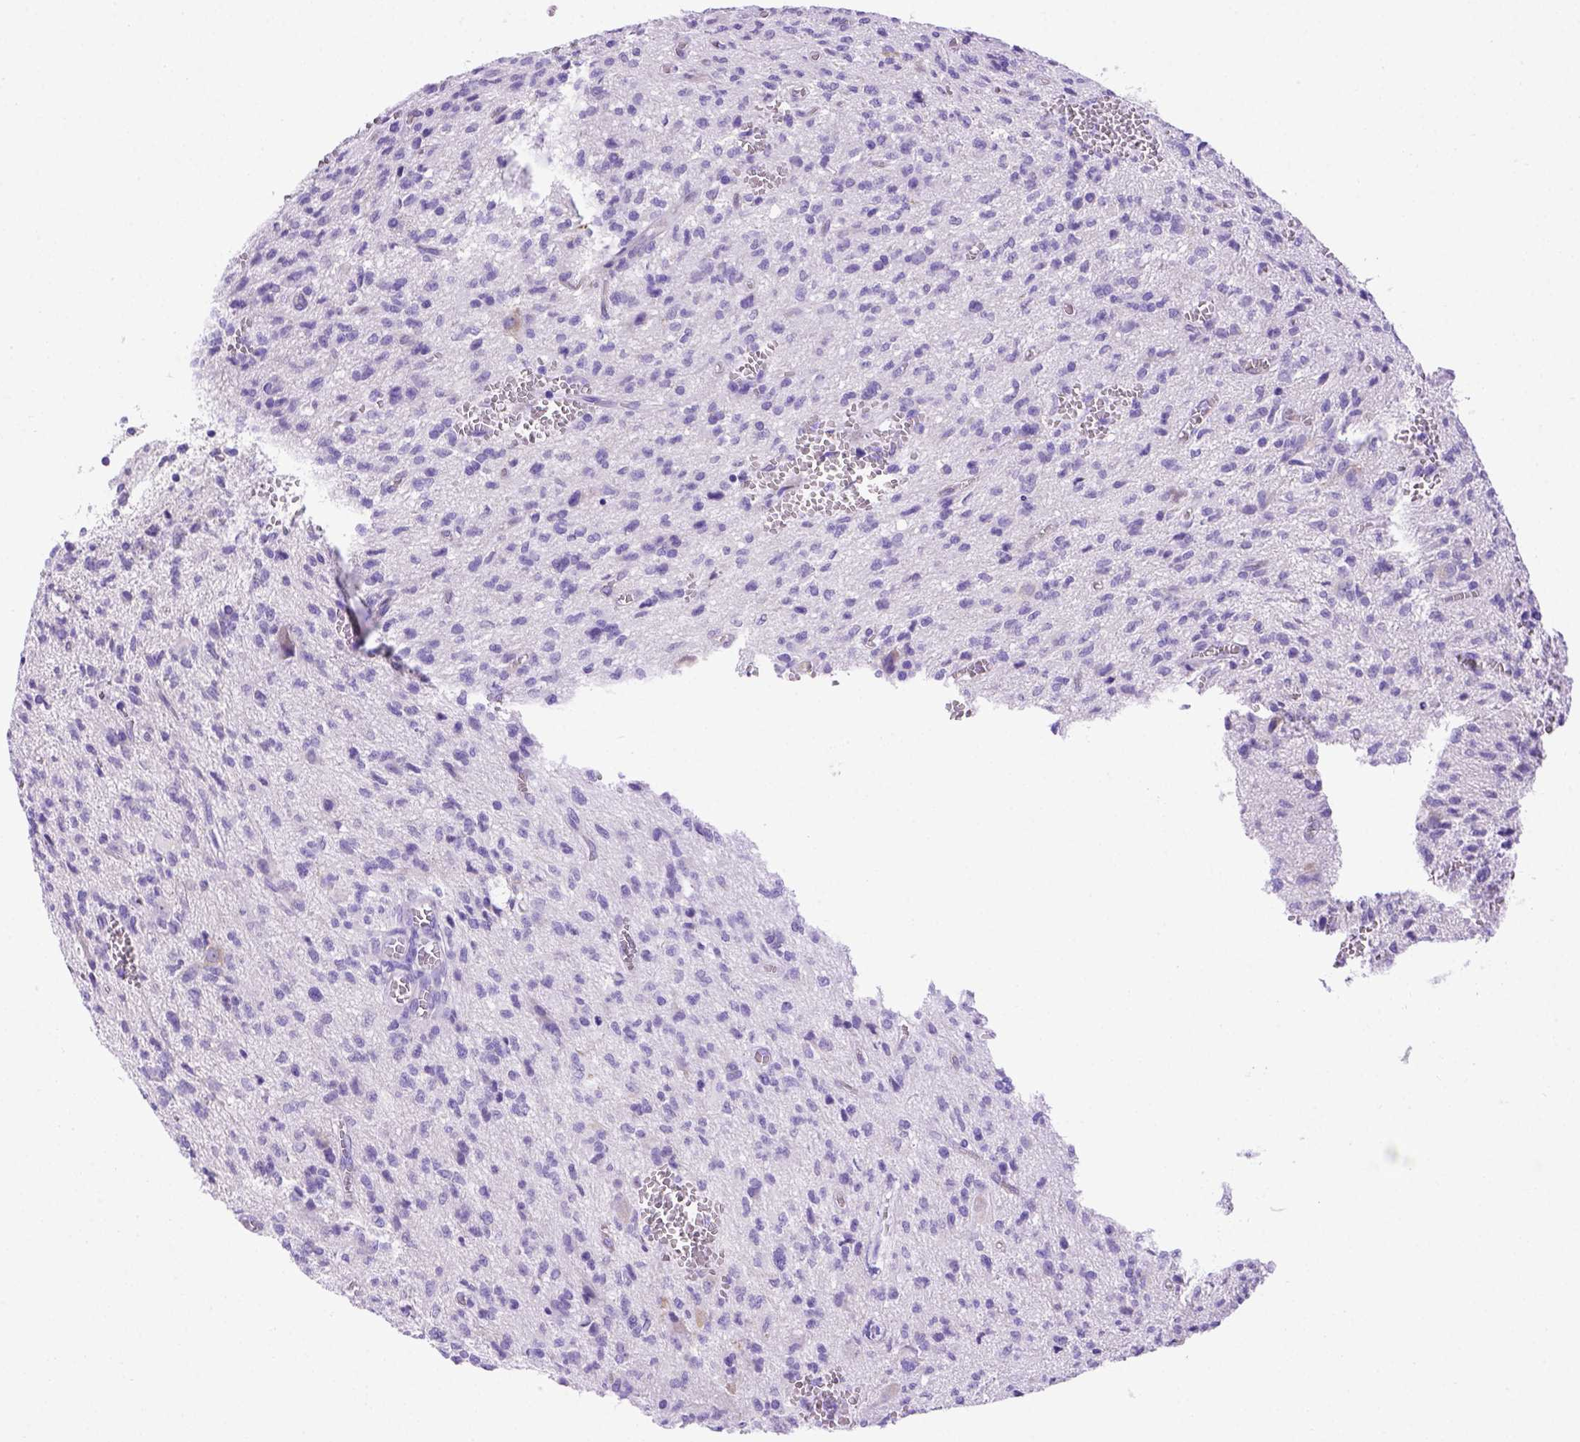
{"staining": {"intensity": "negative", "quantity": "none", "location": "none"}, "tissue": "glioma", "cell_type": "Tumor cells", "image_type": "cancer", "snomed": [{"axis": "morphology", "description": "Glioma, malignant, Low grade"}, {"axis": "topography", "description": "Brain"}], "caption": "An immunohistochemistry photomicrograph of malignant glioma (low-grade) is shown. There is no staining in tumor cells of malignant glioma (low-grade).", "gene": "PTGES", "patient": {"sex": "male", "age": 64}}